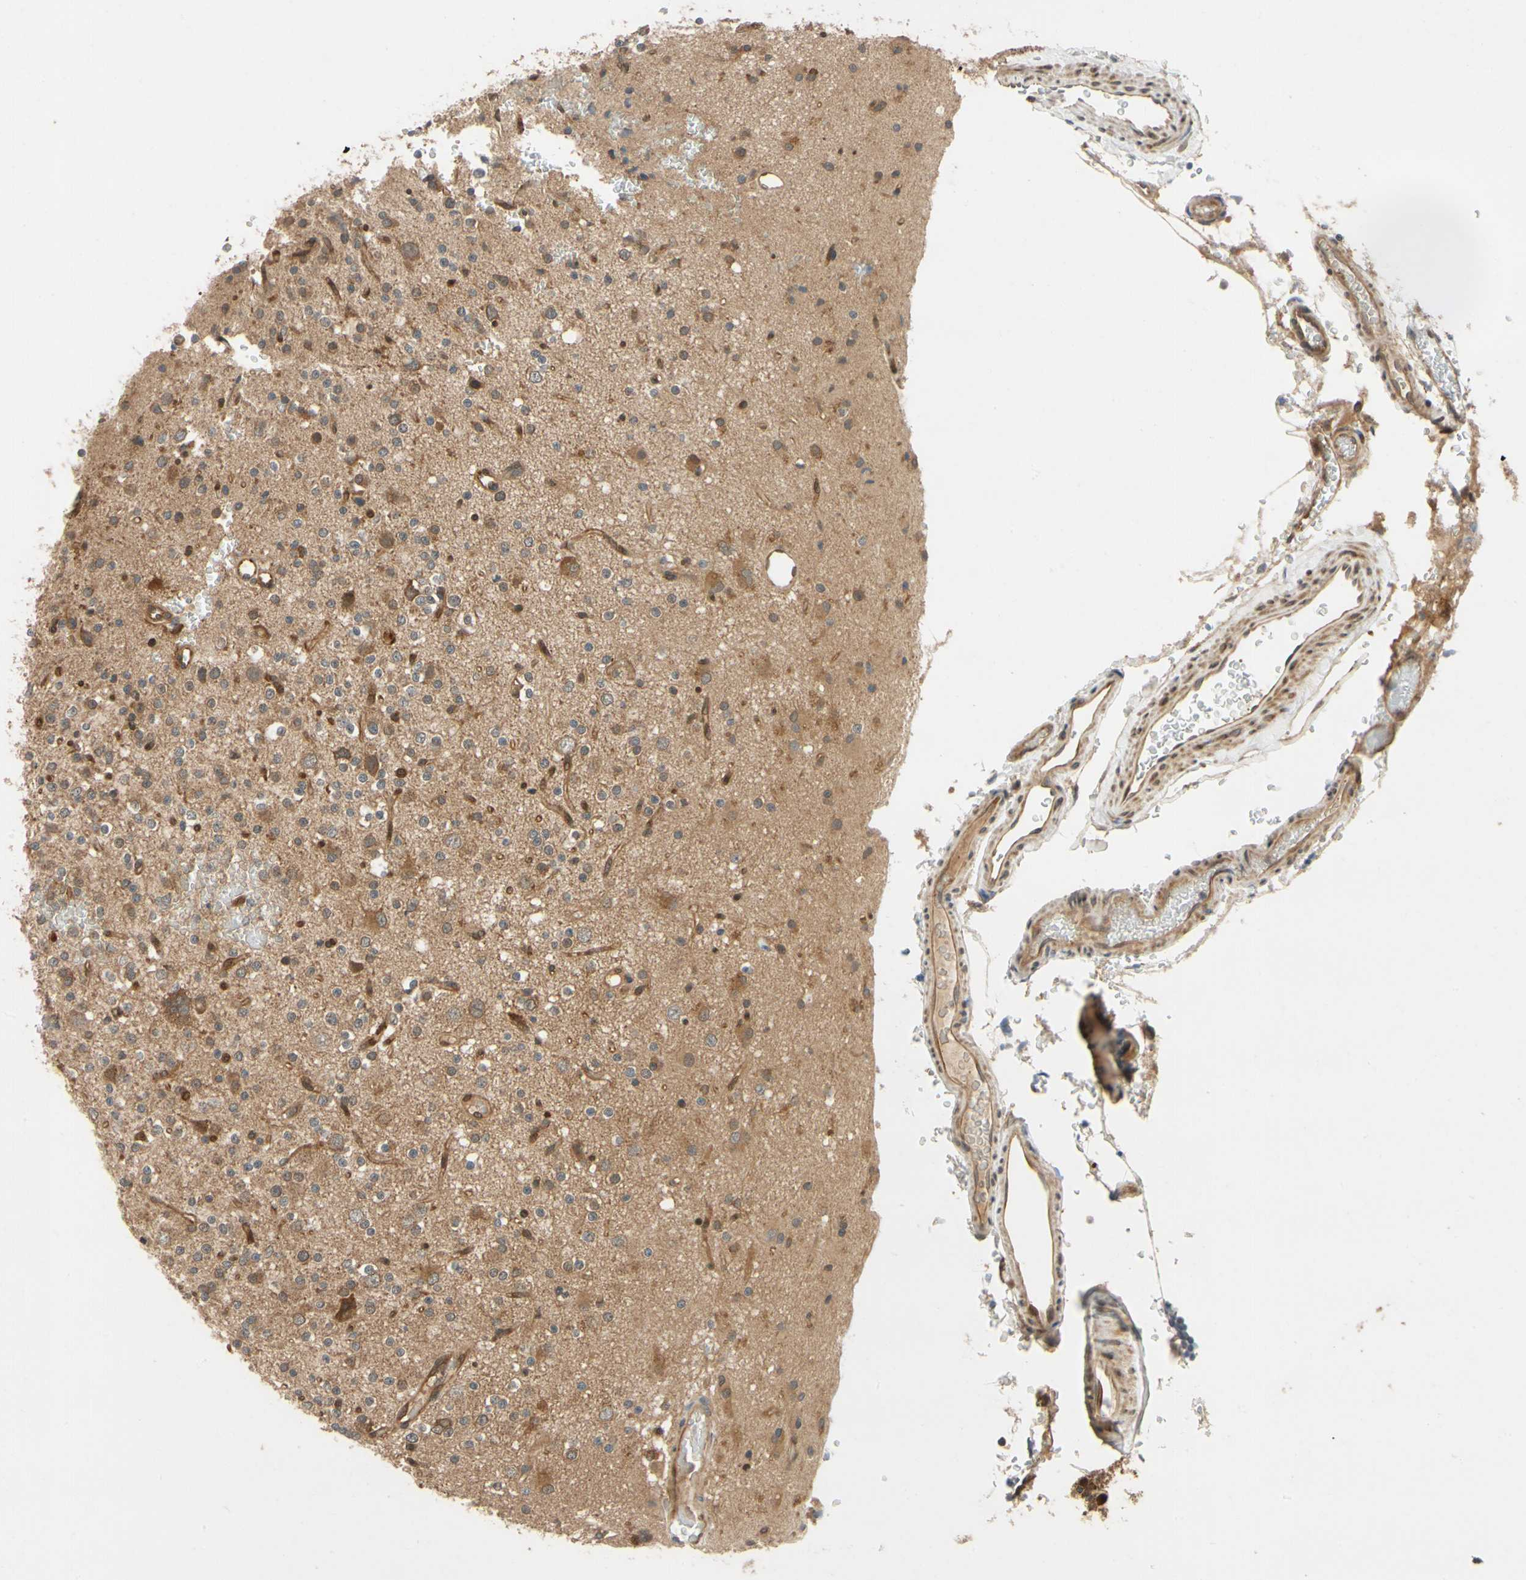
{"staining": {"intensity": "moderate", "quantity": ">75%", "location": "cytoplasmic/membranous"}, "tissue": "glioma", "cell_type": "Tumor cells", "image_type": "cancer", "snomed": [{"axis": "morphology", "description": "Glioma, malignant, High grade"}, {"axis": "topography", "description": "Brain"}], "caption": "An image of human glioma stained for a protein exhibits moderate cytoplasmic/membranous brown staining in tumor cells.", "gene": "TDRP", "patient": {"sex": "male", "age": 47}}